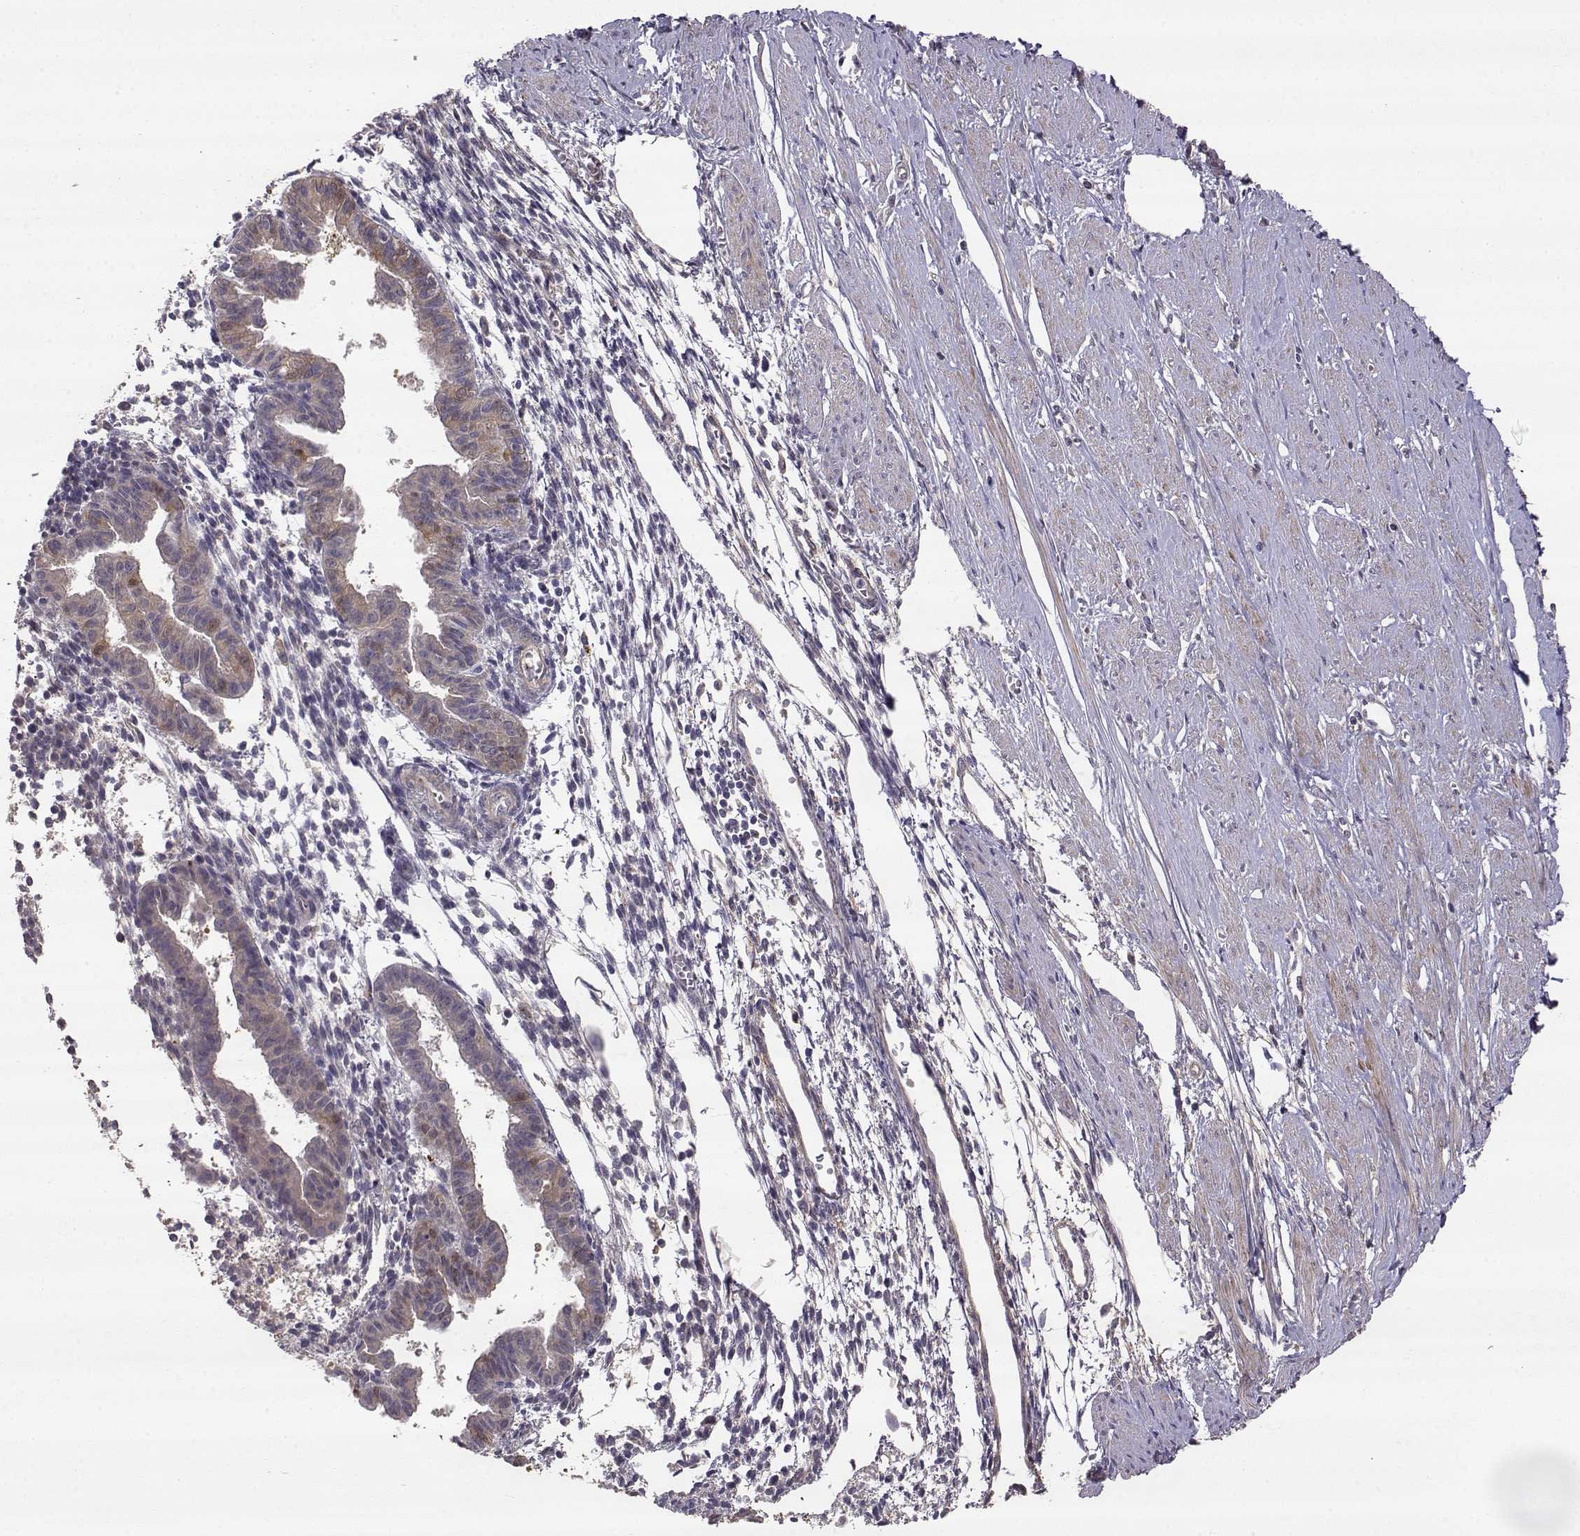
{"staining": {"intensity": "negative", "quantity": "none", "location": "none"}, "tissue": "endometrium", "cell_type": "Cells in endometrial stroma", "image_type": "normal", "snomed": [{"axis": "morphology", "description": "Normal tissue, NOS"}, {"axis": "topography", "description": "Endometrium"}], "caption": "Immunohistochemistry (IHC) image of benign endometrium stained for a protein (brown), which reveals no positivity in cells in endometrial stroma. The staining is performed using DAB (3,3'-diaminobenzidine) brown chromogen with nuclei counter-stained in using hematoxylin.", "gene": "CRIM1", "patient": {"sex": "female", "age": 37}}